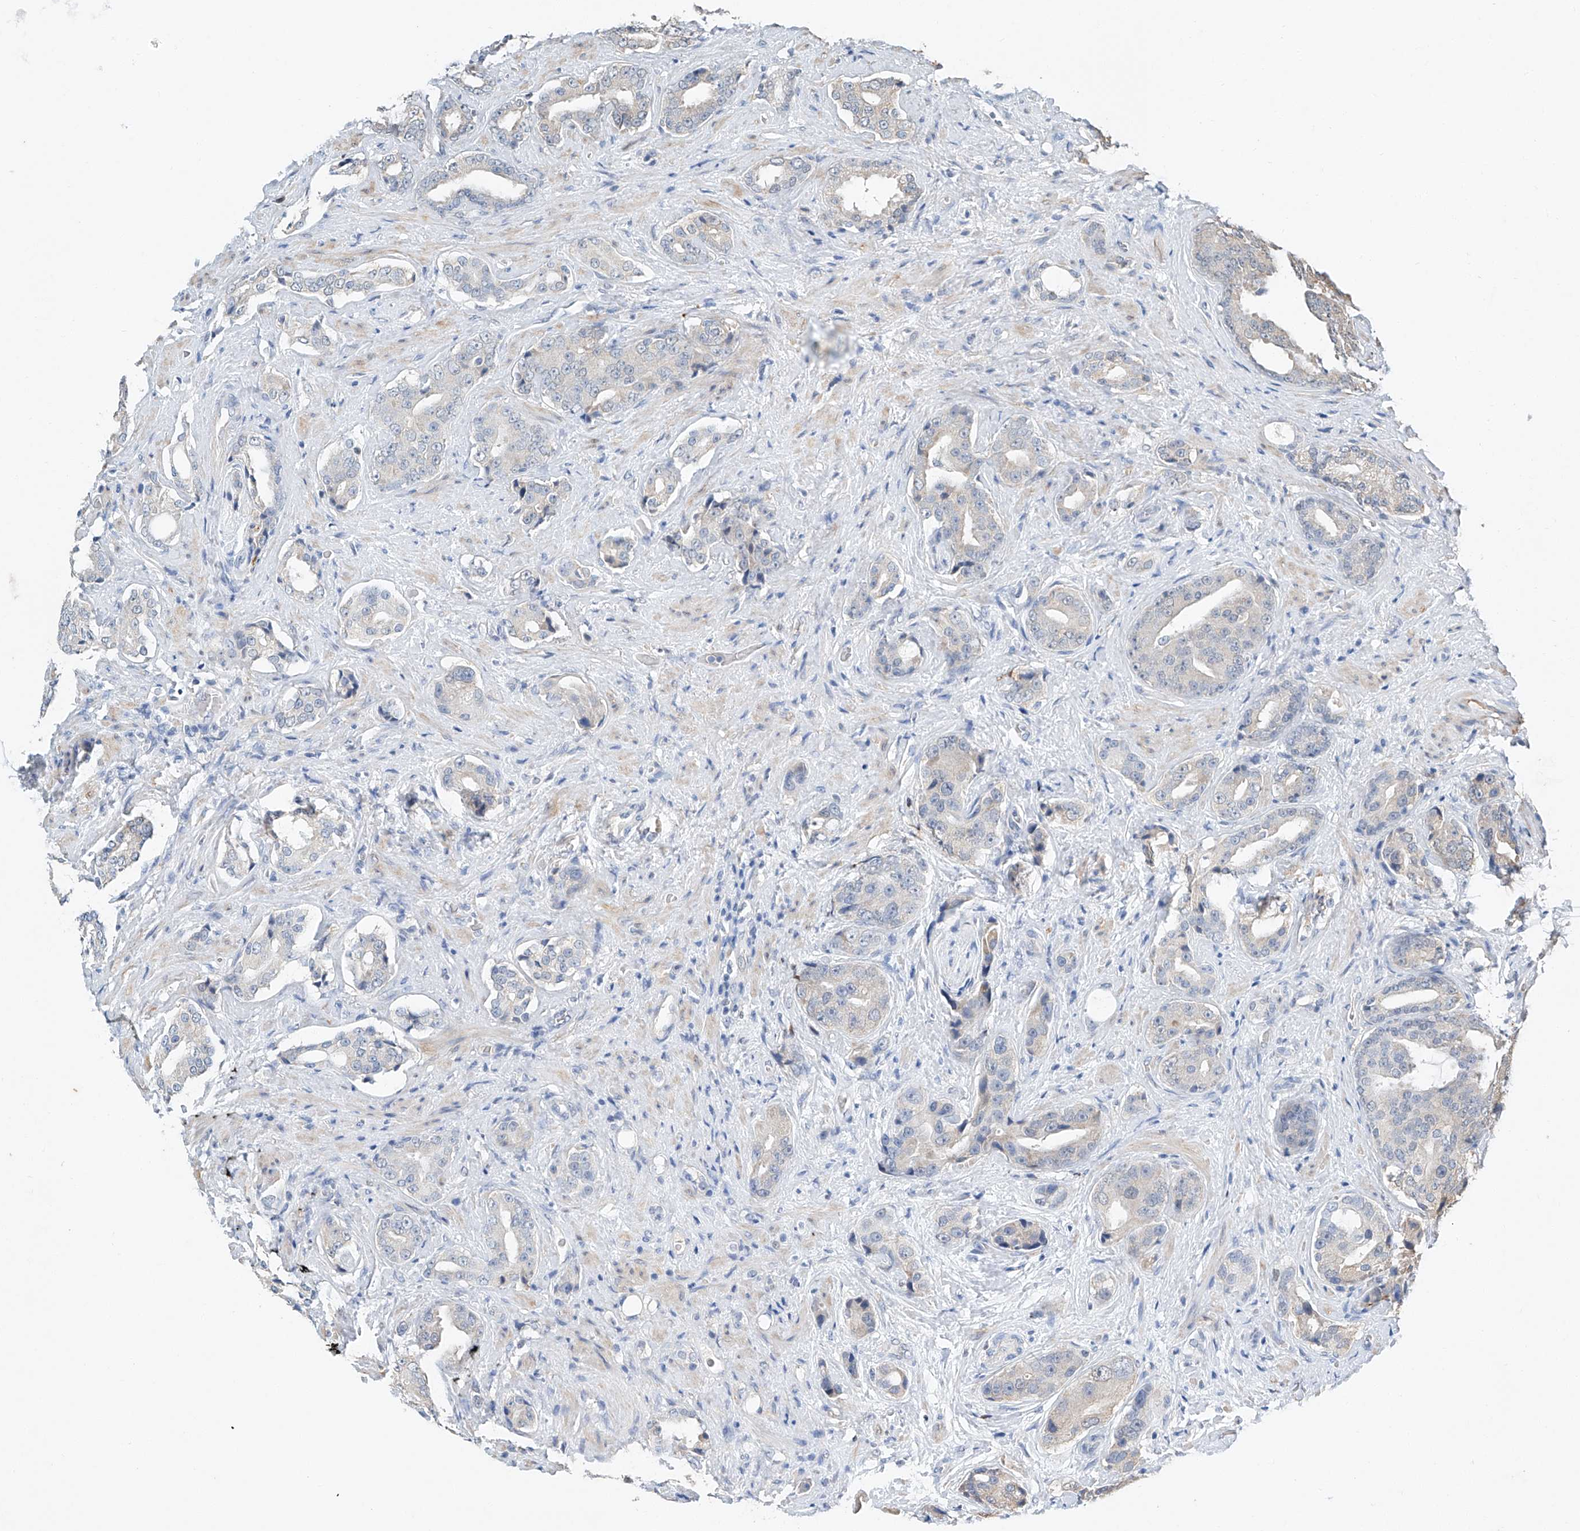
{"staining": {"intensity": "negative", "quantity": "none", "location": "none"}, "tissue": "prostate cancer", "cell_type": "Tumor cells", "image_type": "cancer", "snomed": [{"axis": "morphology", "description": "Adenocarcinoma, High grade"}, {"axis": "topography", "description": "Prostate"}], "caption": "Tumor cells are negative for protein expression in human prostate cancer.", "gene": "CTDP1", "patient": {"sex": "male", "age": 71}}